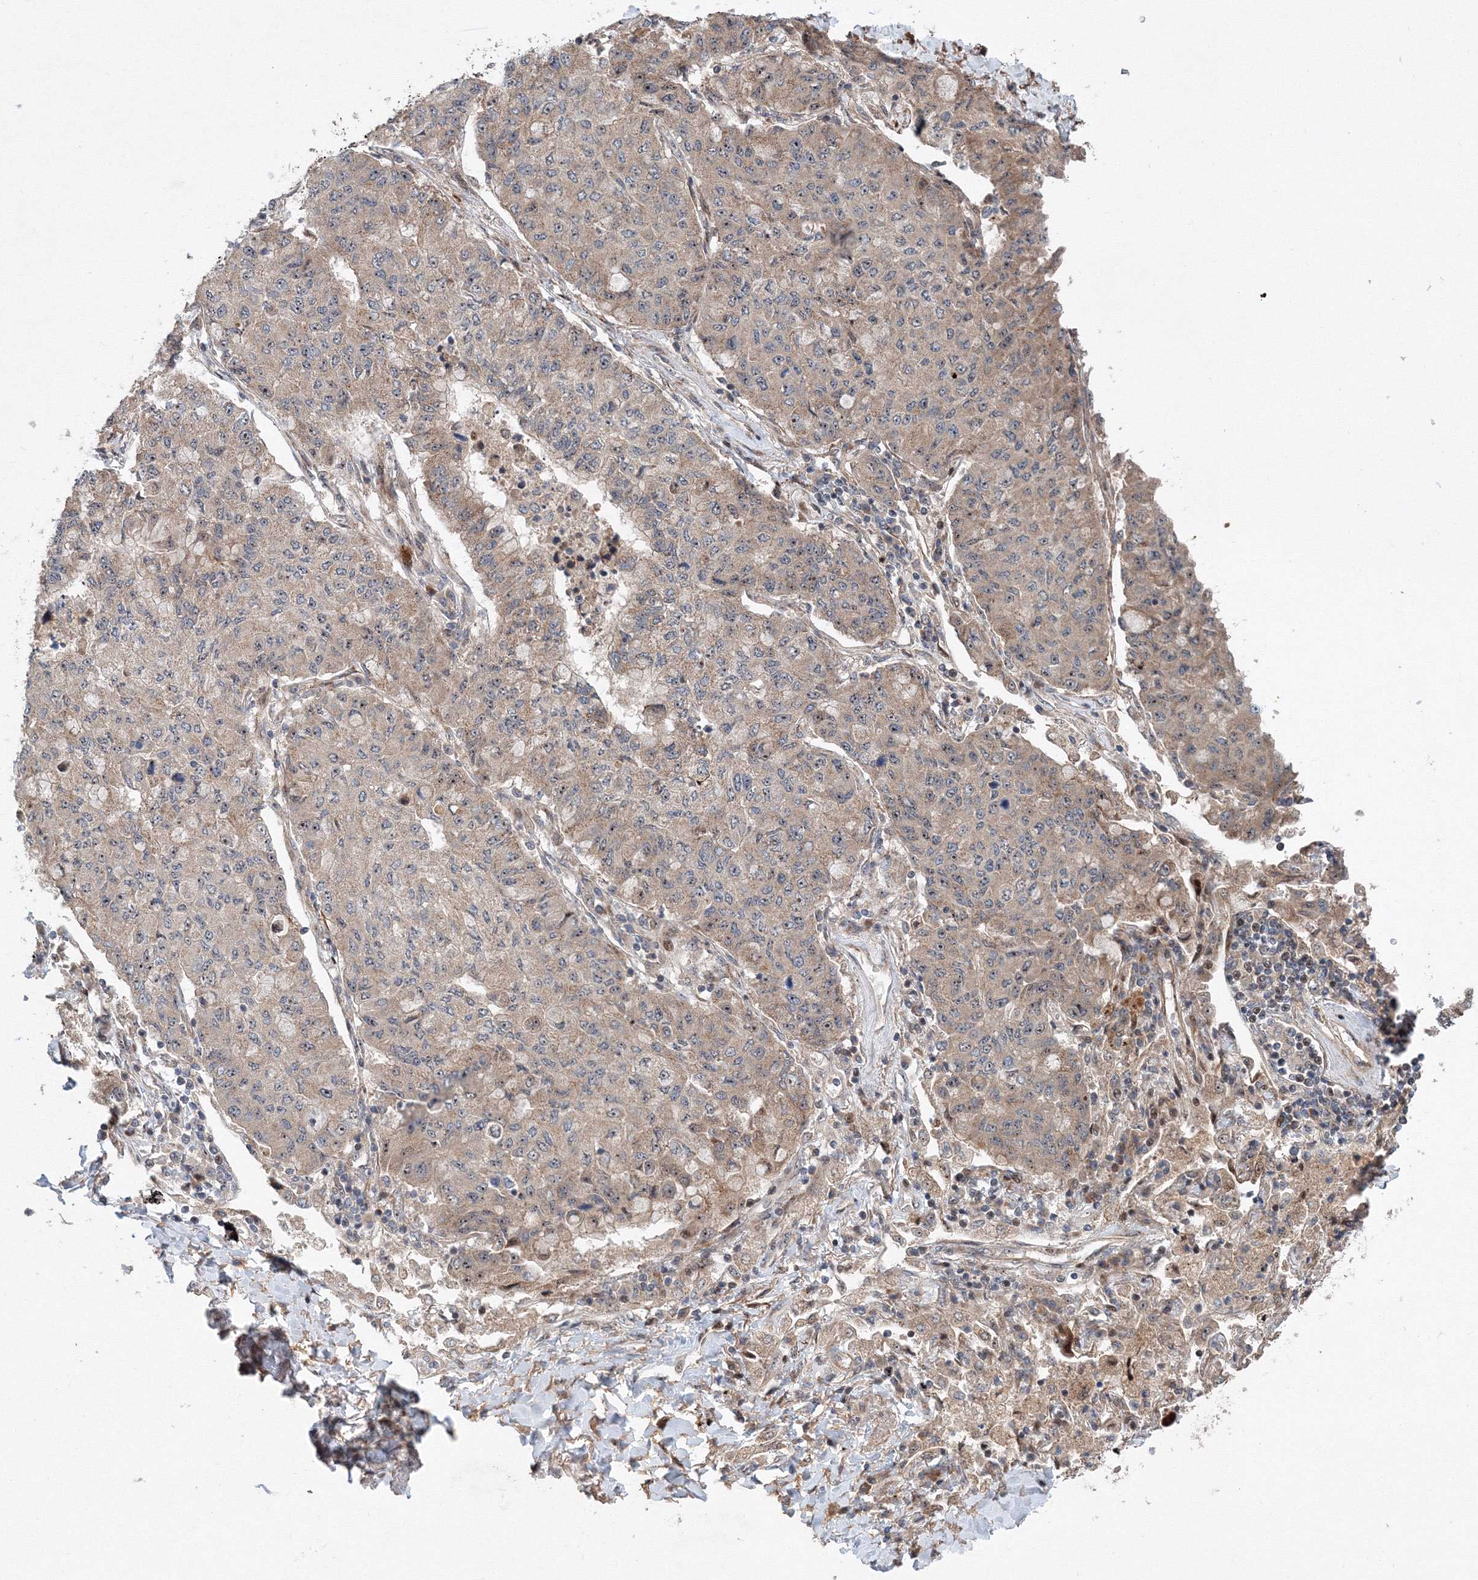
{"staining": {"intensity": "moderate", "quantity": ">75%", "location": "cytoplasmic/membranous,nuclear"}, "tissue": "lung cancer", "cell_type": "Tumor cells", "image_type": "cancer", "snomed": [{"axis": "morphology", "description": "Squamous cell carcinoma, NOS"}, {"axis": "topography", "description": "Lung"}], "caption": "The immunohistochemical stain highlights moderate cytoplasmic/membranous and nuclear positivity in tumor cells of lung squamous cell carcinoma tissue.", "gene": "ANKAR", "patient": {"sex": "male", "age": 74}}